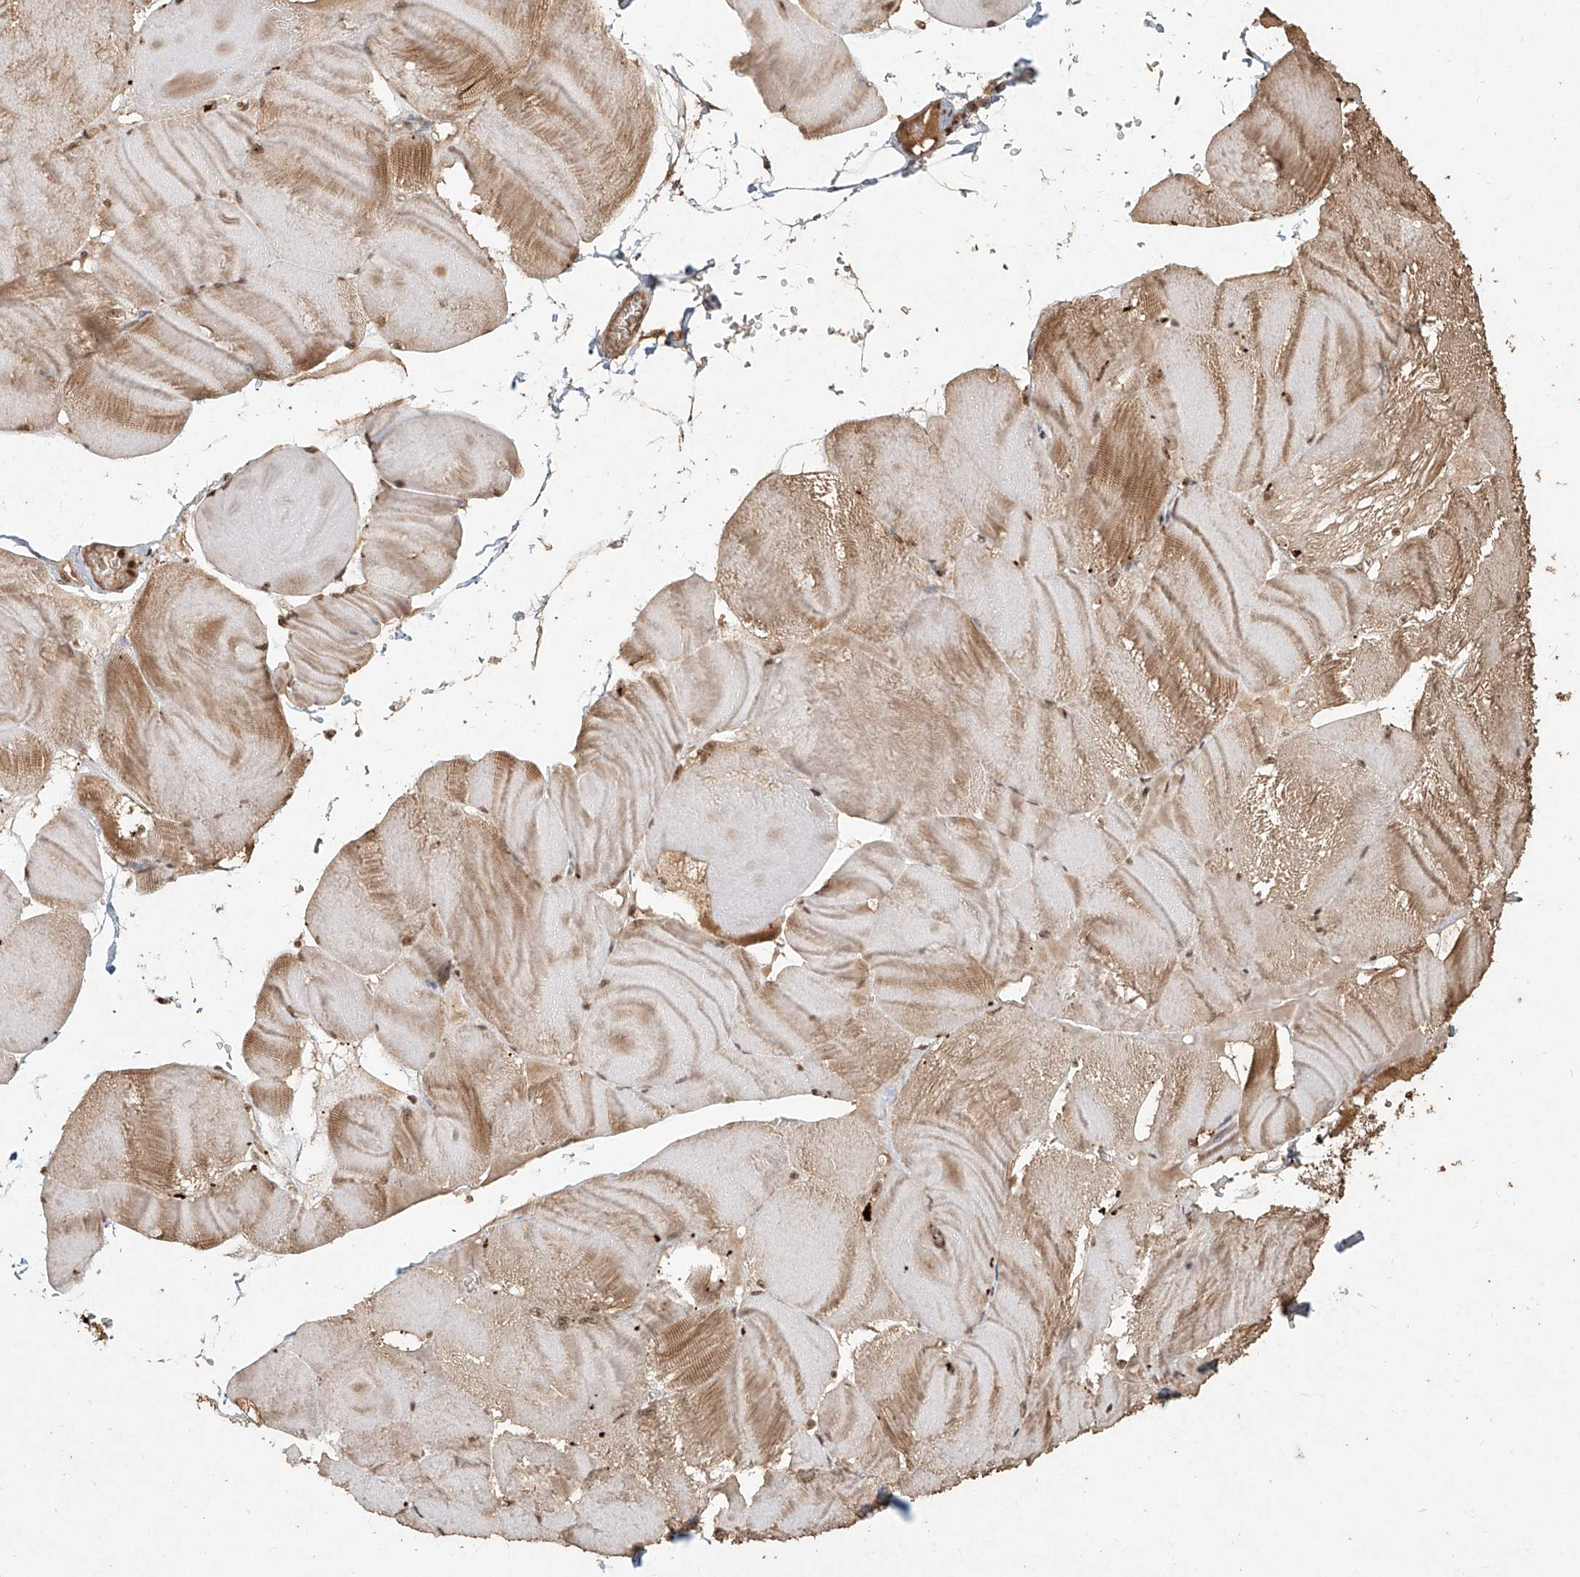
{"staining": {"intensity": "moderate", "quantity": ">75%", "location": "cytoplasmic/membranous,nuclear"}, "tissue": "skeletal muscle", "cell_type": "Myocytes", "image_type": "normal", "snomed": [{"axis": "morphology", "description": "Normal tissue, NOS"}, {"axis": "morphology", "description": "Basal cell carcinoma"}, {"axis": "topography", "description": "Skeletal muscle"}], "caption": "A histopathology image of skeletal muscle stained for a protein shows moderate cytoplasmic/membranous,nuclear brown staining in myocytes.", "gene": "UBE2K", "patient": {"sex": "female", "age": 64}}